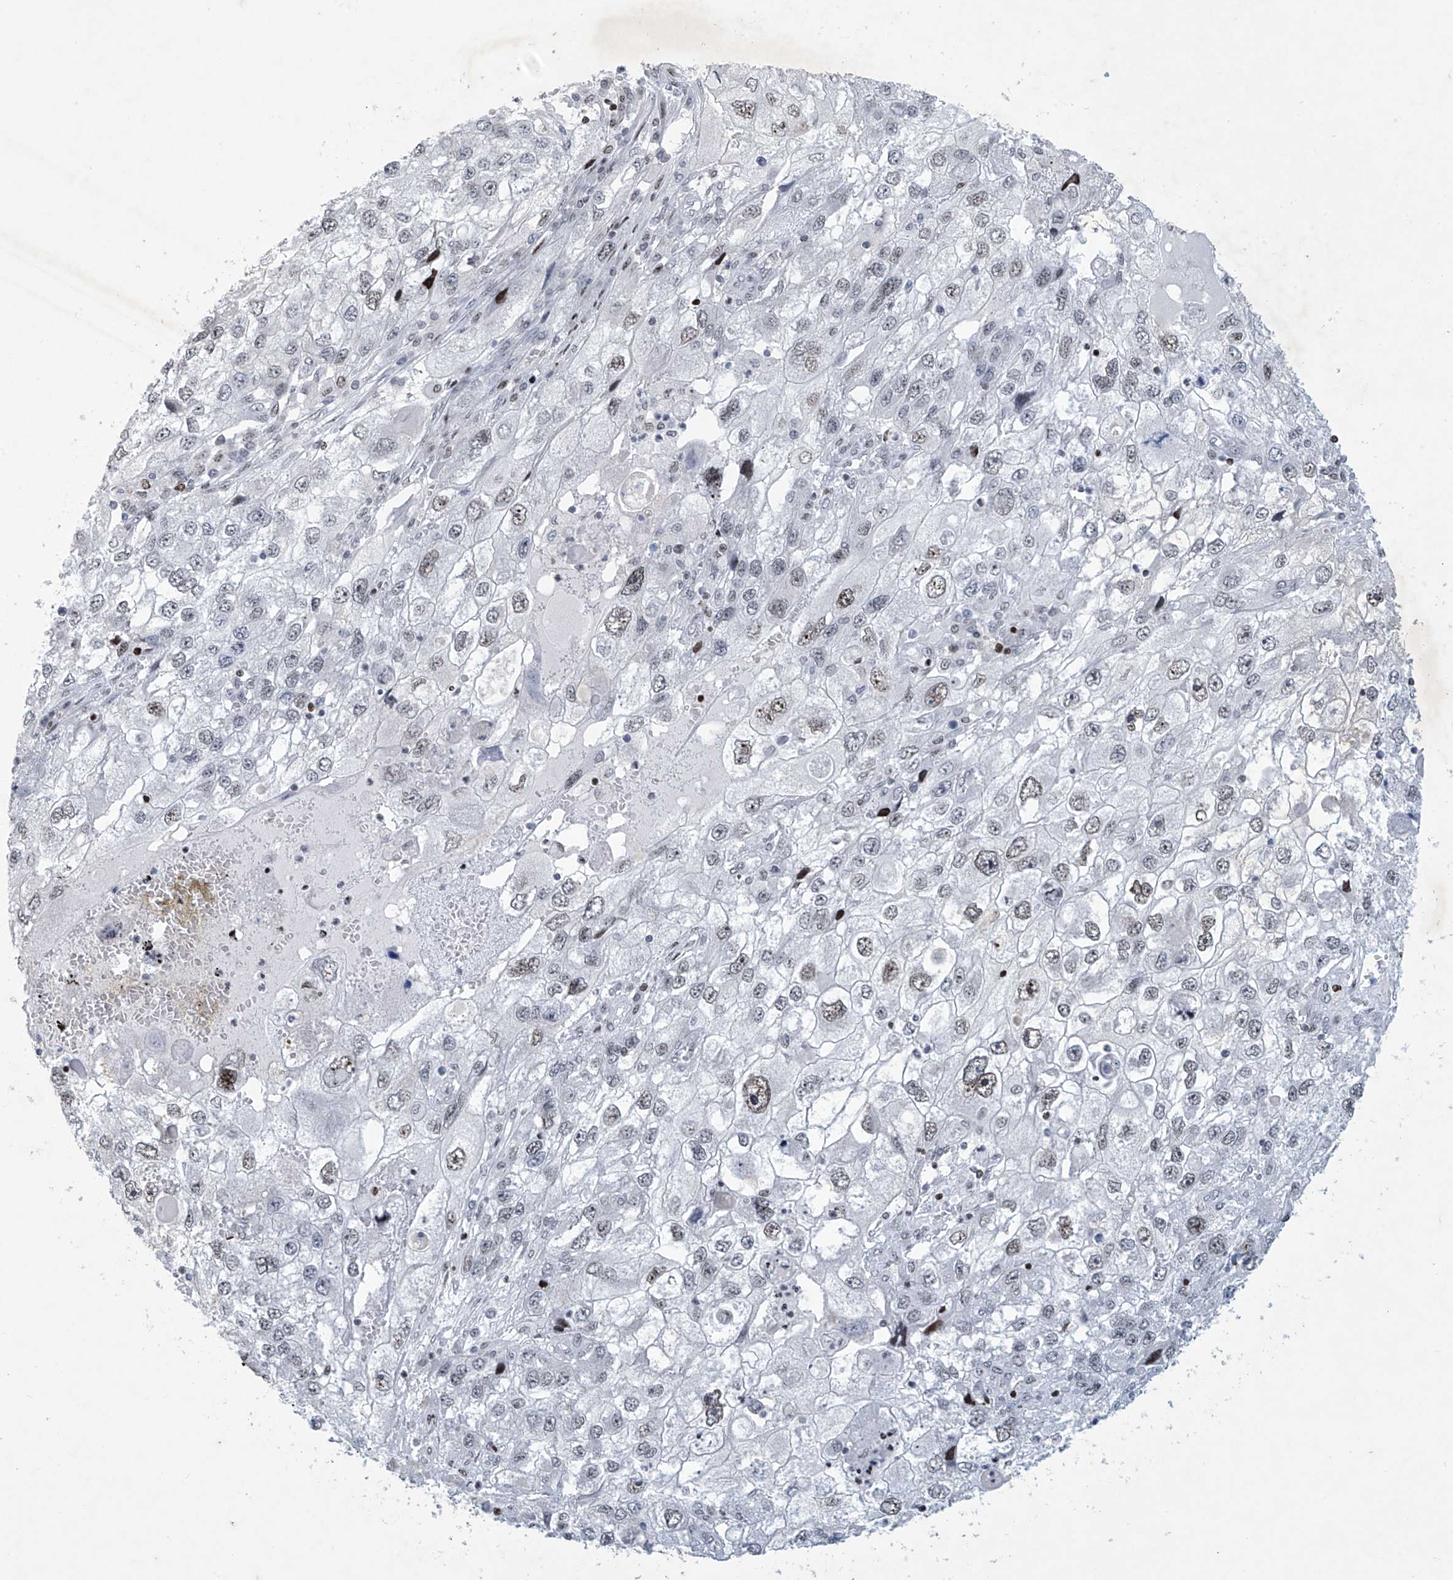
{"staining": {"intensity": "weak", "quantity": "25%-75%", "location": "nuclear"}, "tissue": "endometrial cancer", "cell_type": "Tumor cells", "image_type": "cancer", "snomed": [{"axis": "morphology", "description": "Adenocarcinoma, NOS"}, {"axis": "topography", "description": "Endometrium"}], "caption": "Adenocarcinoma (endometrial) was stained to show a protein in brown. There is low levels of weak nuclear staining in approximately 25%-75% of tumor cells.", "gene": "RFX7", "patient": {"sex": "female", "age": 49}}